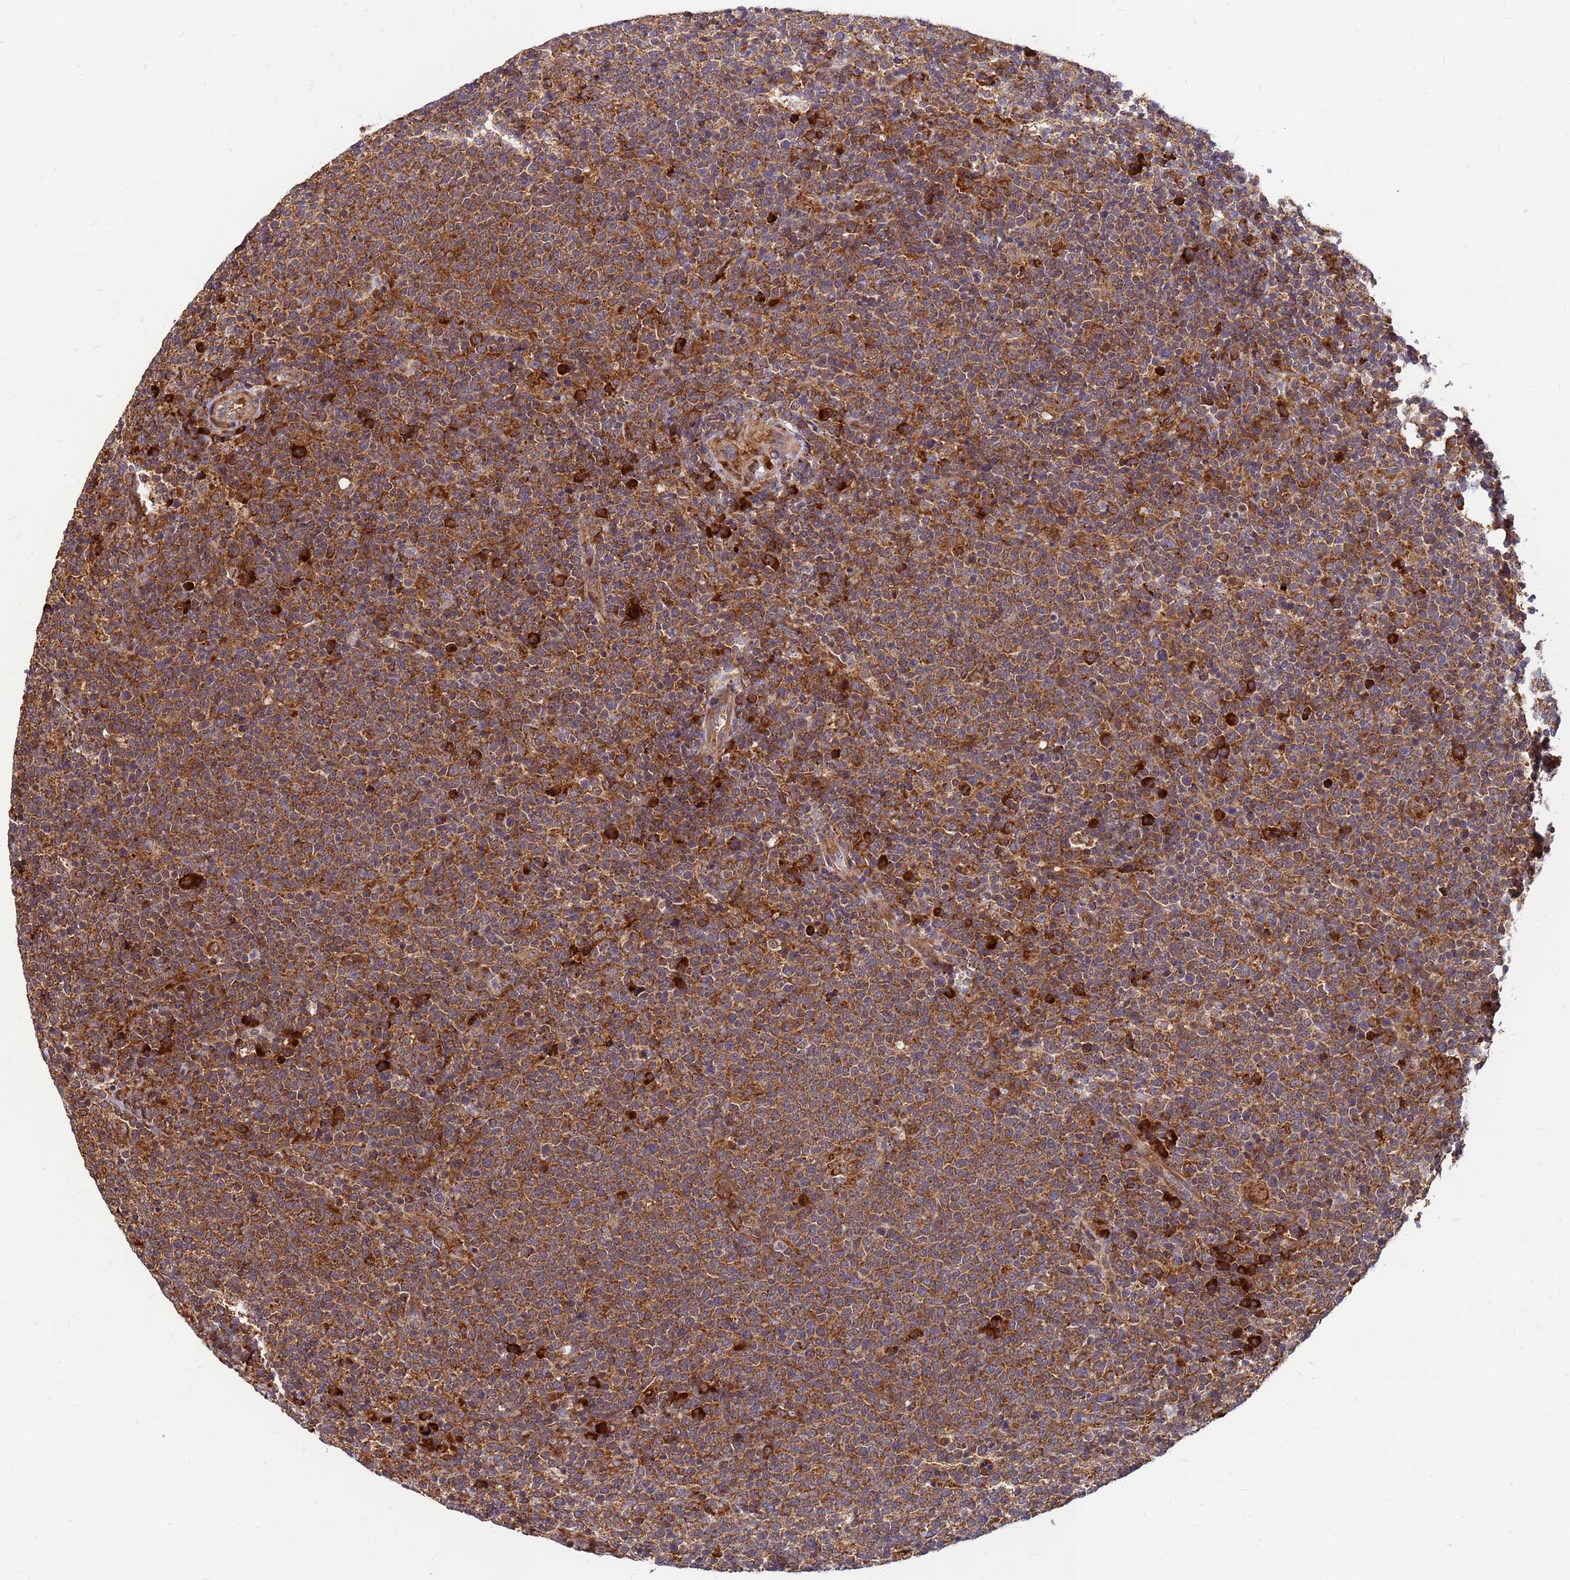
{"staining": {"intensity": "moderate", "quantity": ">75%", "location": "cytoplasmic/membranous"}, "tissue": "lymphoma", "cell_type": "Tumor cells", "image_type": "cancer", "snomed": [{"axis": "morphology", "description": "Malignant lymphoma, non-Hodgkin's type, High grade"}, {"axis": "topography", "description": "Lymph node"}], "caption": "Moderate cytoplasmic/membranous protein expression is appreciated in approximately >75% of tumor cells in lymphoma. Using DAB (3,3'-diaminobenzidine) (brown) and hematoxylin (blue) stains, captured at high magnification using brightfield microscopy.", "gene": "RPL8", "patient": {"sex": "male", "age": 61}}